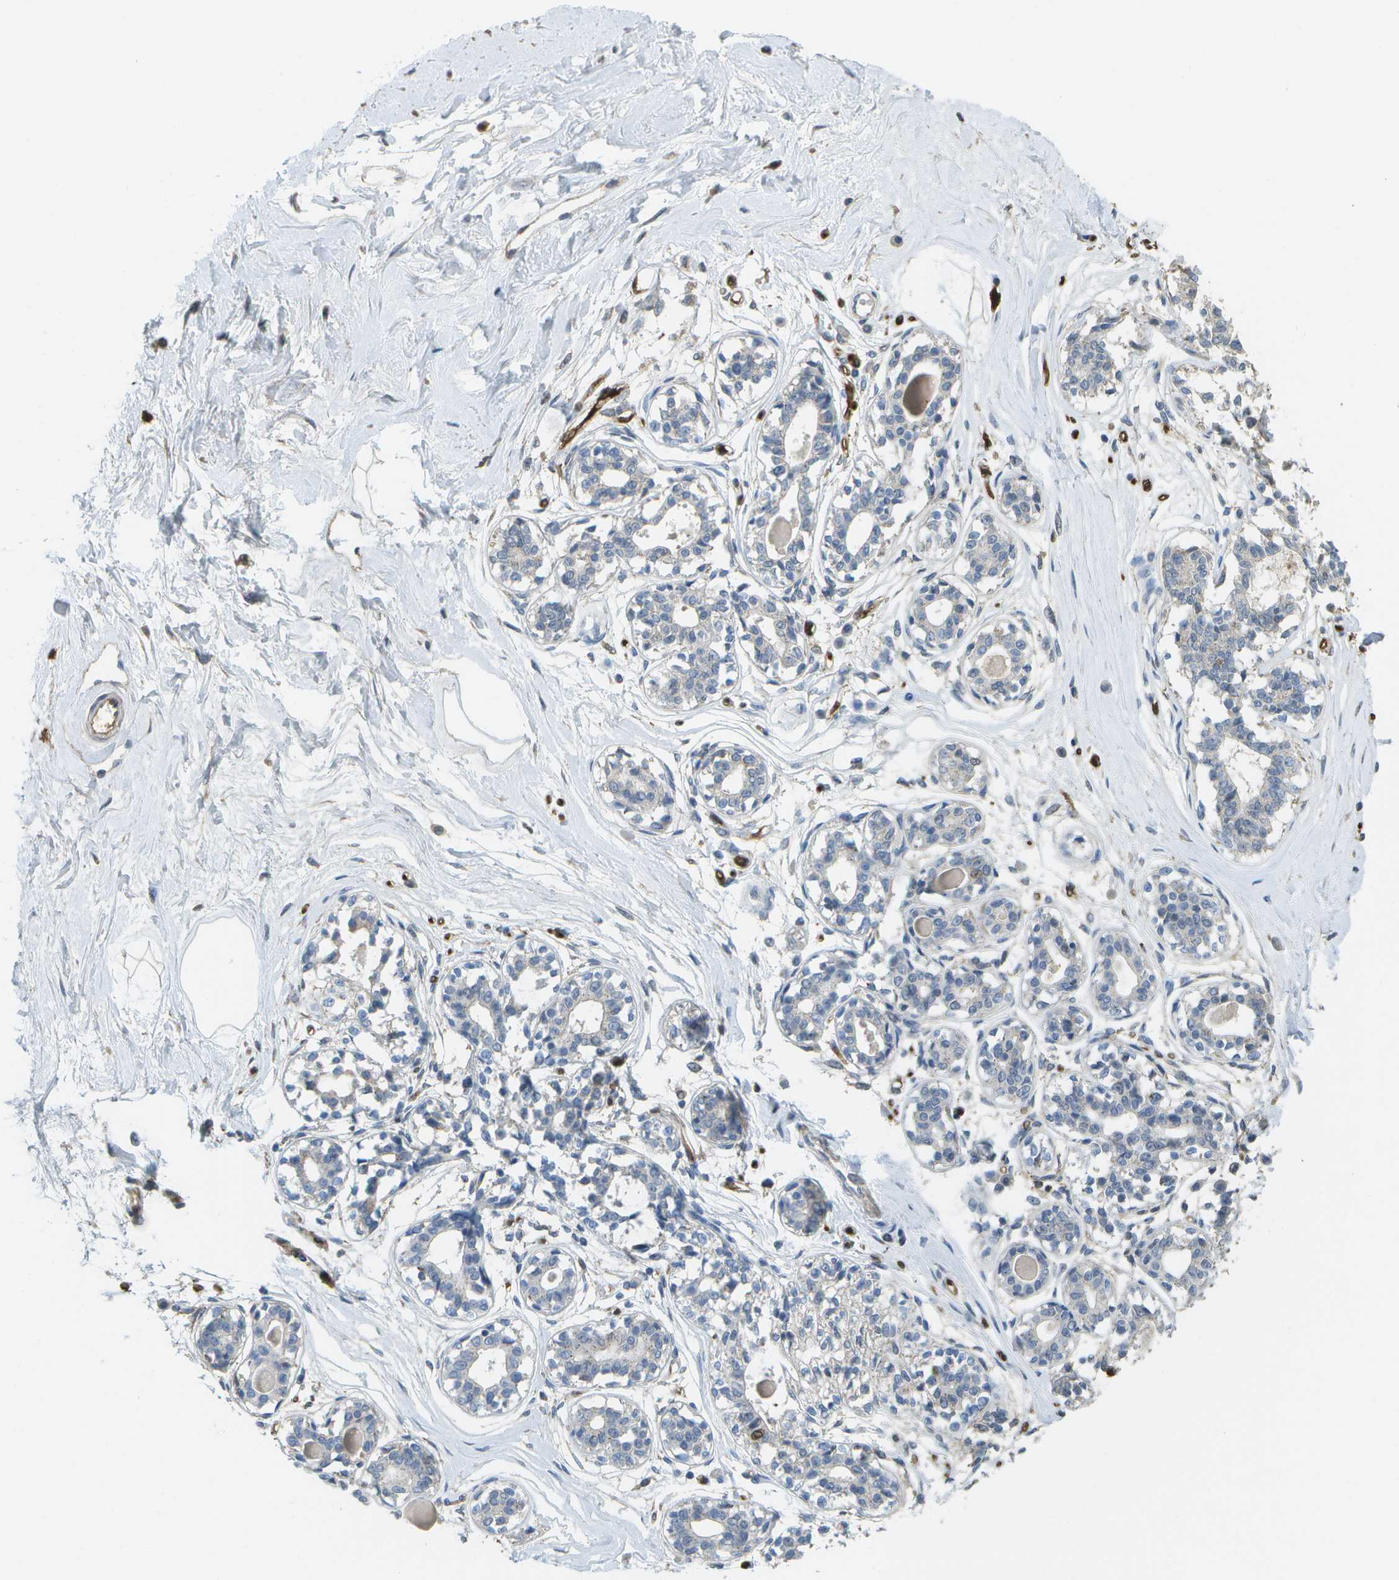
{"staining": {"intensity": "moderate", "quantity": ">75%", "location": "cytoplasmic/membranous"}, "tissue": "breast", "cell_type": "Adipocytes", "image_type": "normal", "snomed": [{"axis": "morphology", "description": "Normal tissue, NOS"}, {"axis": "topography", "description": "Breast"}], "caption": "A brown stain highlights moderate cytoplasmic/membranous expression of a protein in adipocytes of unremarkable breast. The protein of interest is shown in brown color, while the nuclei are stained blue.", "gene": "CACHD1", "patient": {"sex": "female", "age": 45}}